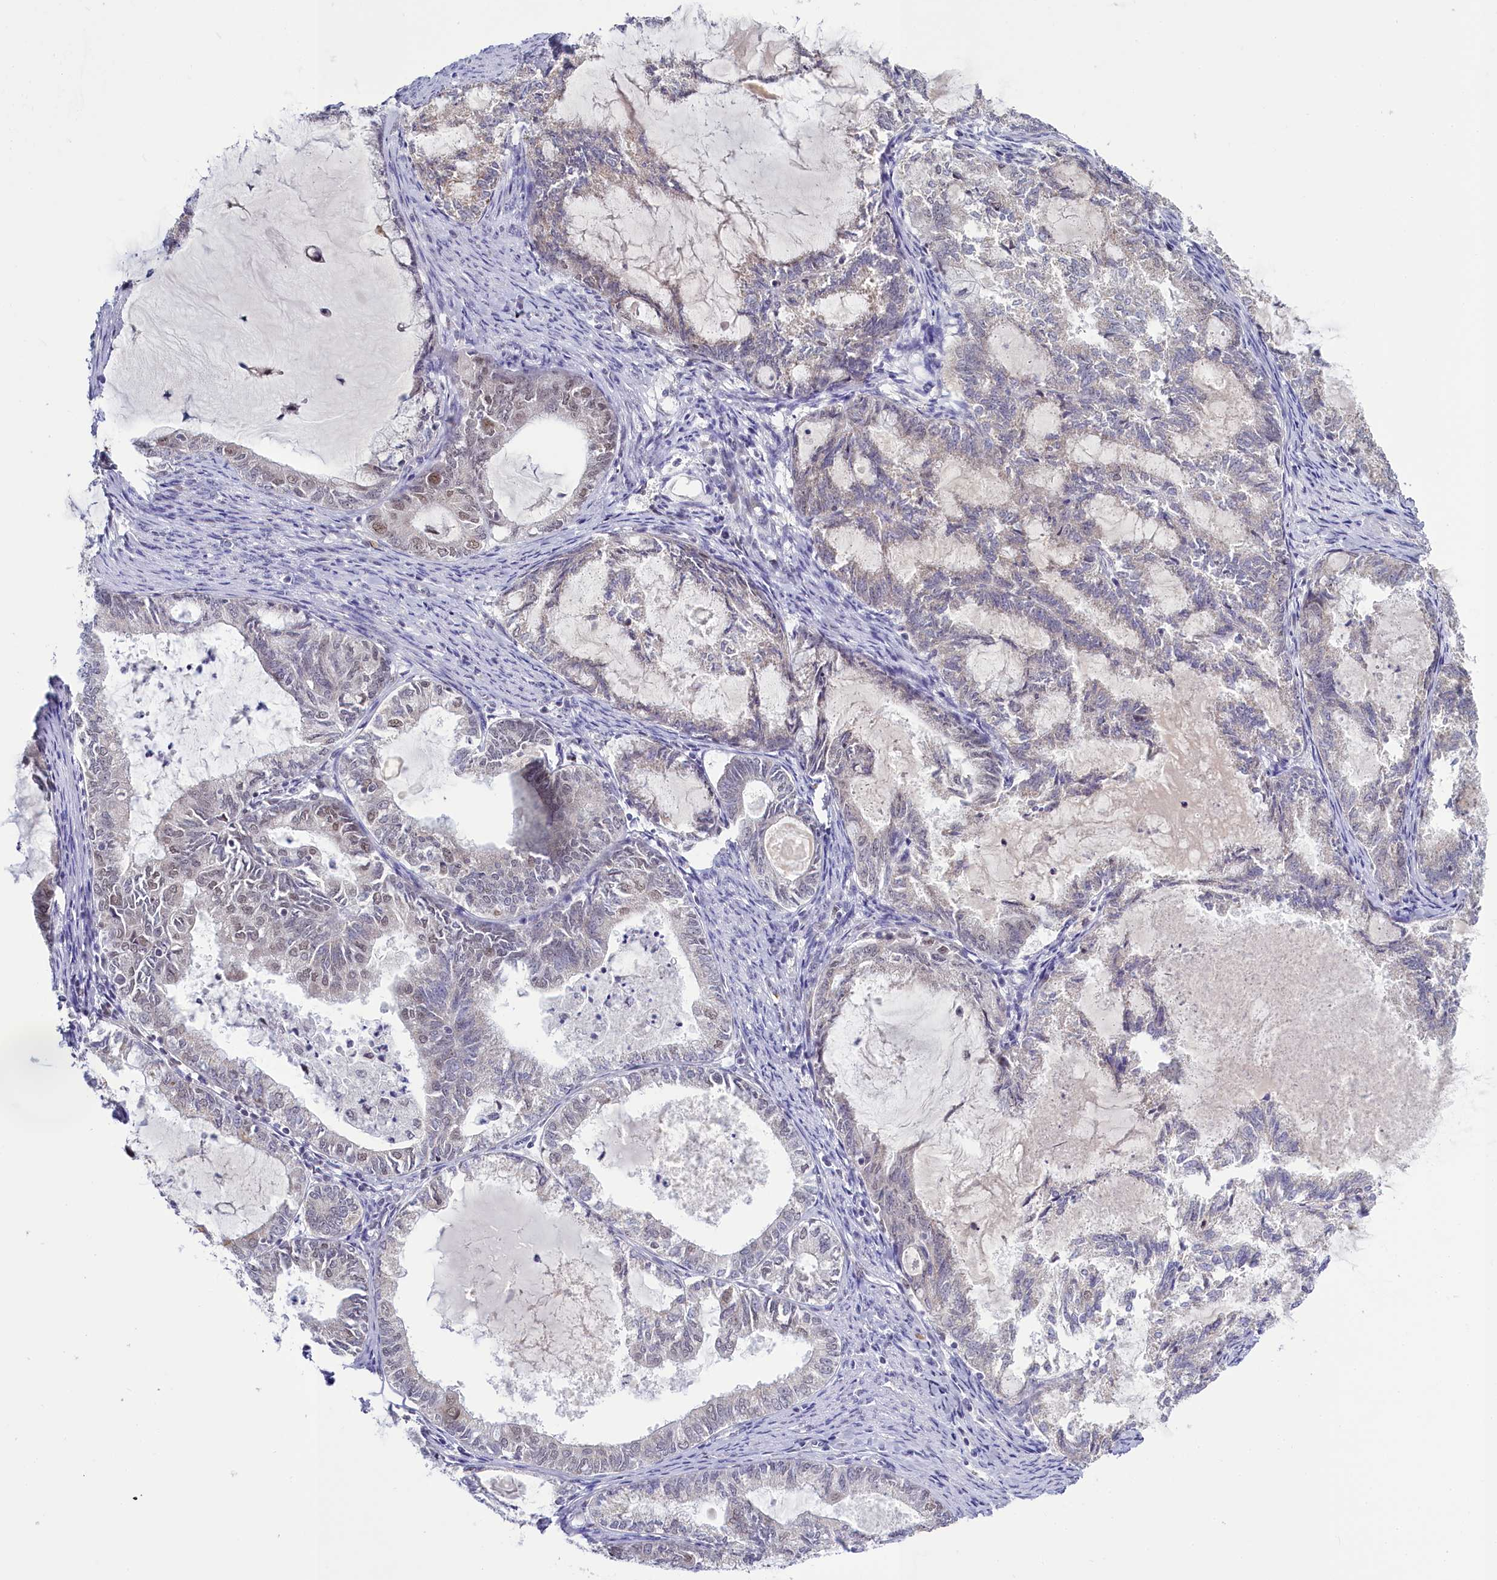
{"staining": {"intensity": "negative", "quantity": "none", "location": "none"}, "tissue": "endometrial cancer", "cell_type": "Tumor cells", "image_type": "cancer", "snomed": [{"axis": "morphology", "description": "Adenocarcinoma, NOS"}, {"axis": "topography", "description": "Endometrium"}], "caption": "High magnification brightfield microscopy of endometrial cancer stained with DAB (brown) and counterstained with hematoxylin (blue): tumor cells show no significant staining.", "gene": "PPHLN1", "patient": {"sex": "female", "age": 86}}